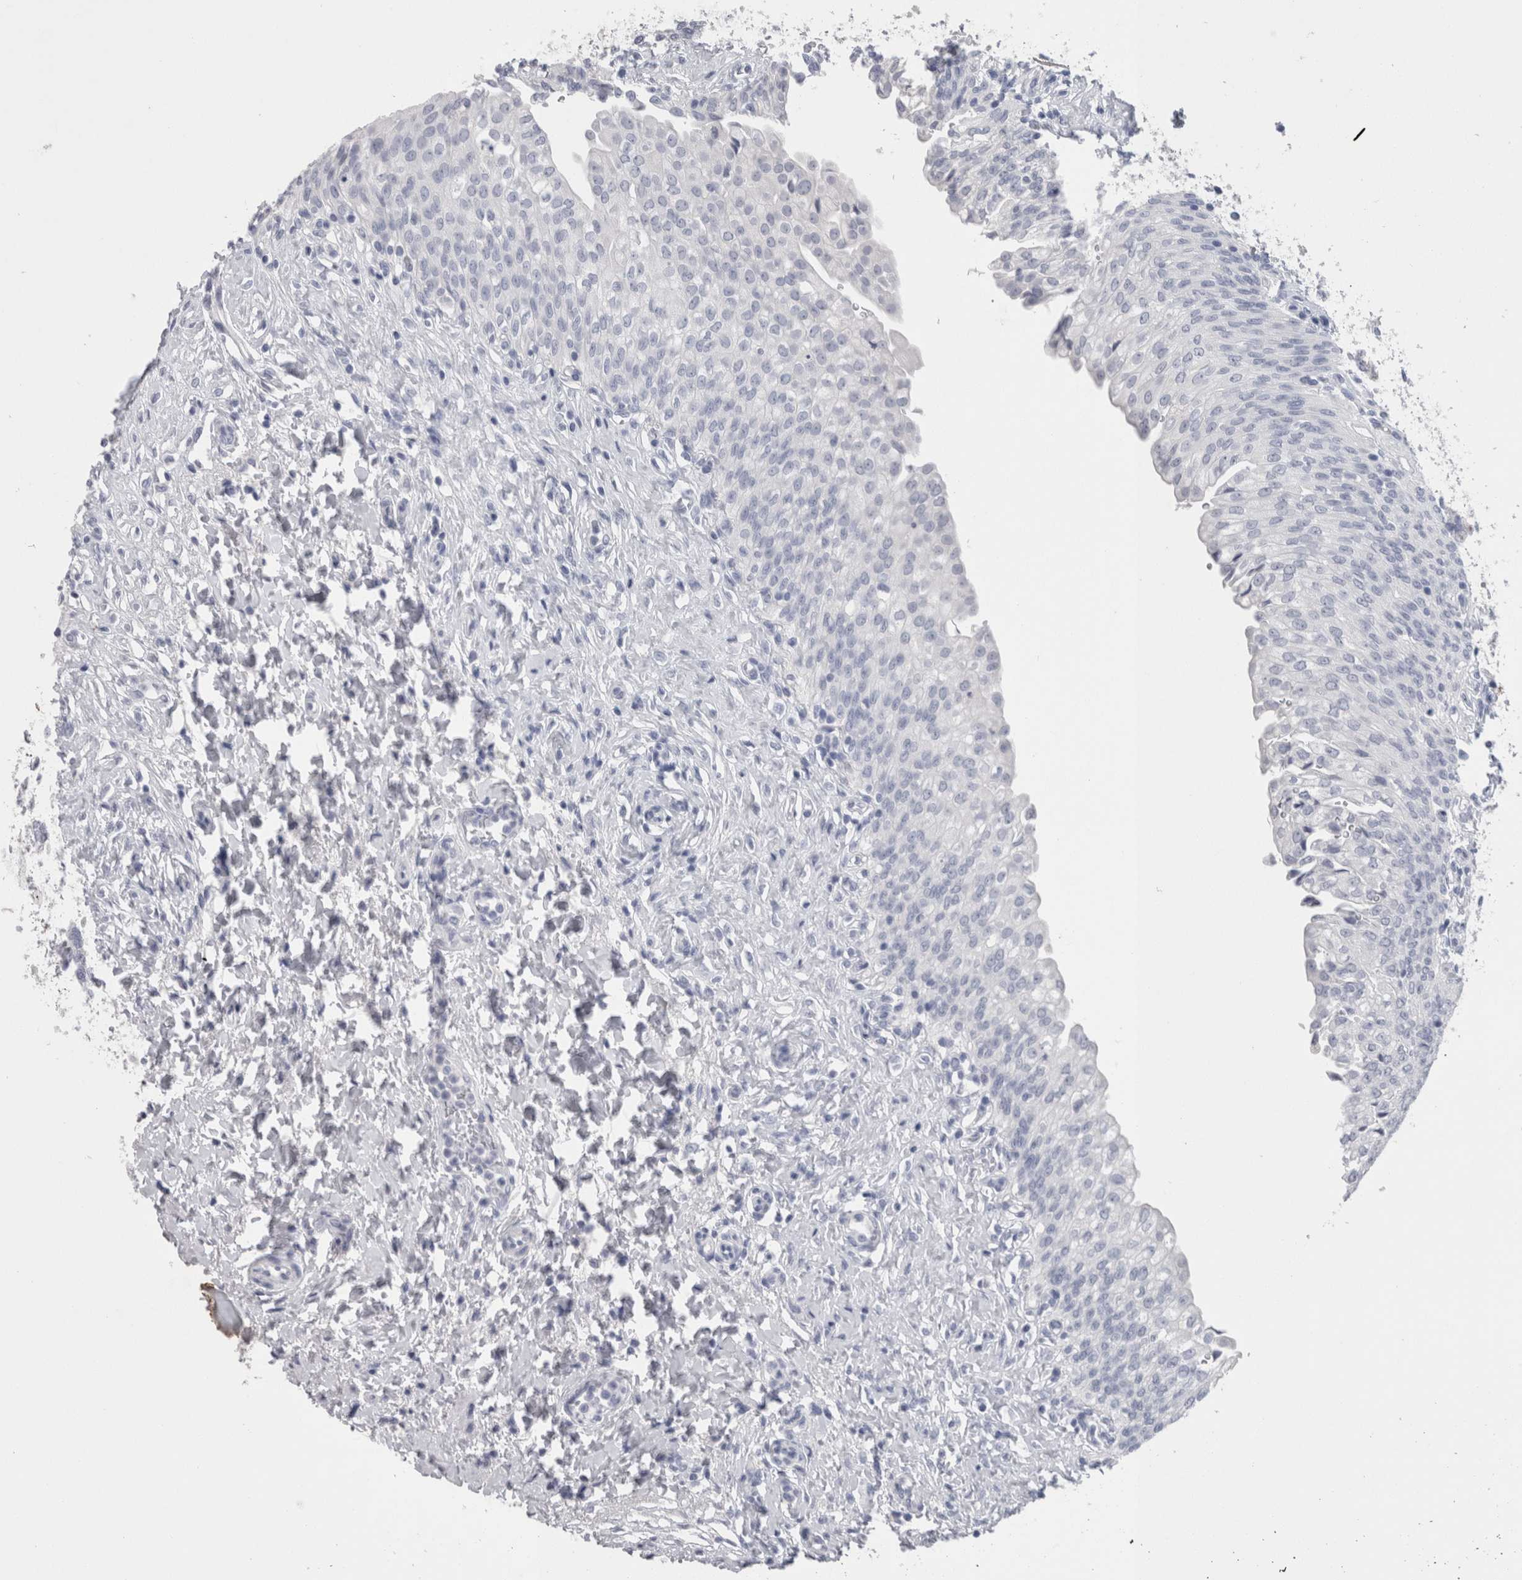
{"staining": {"intensity": "negative", "quantity": "none", "location": "none"}, "tissue": "urinary bladder", "cell_type": "Urothelial cells", "image_type": "normal", "snomed": [{"axis": "morphology", "description": "Urothelial carcinoma, High grade"}, {"axis": "topography", "description": "Urinary bladder"}], "caption": "A high-resolution image shows IHC staining of unremarkable urinary bladder, which exhibits no significant expression in urothelial cells. (Immunohistochemistry, brightfield microscopy, high magnification).", "gene": "CA8", "patient": {"sex": "male", "age": 46}}